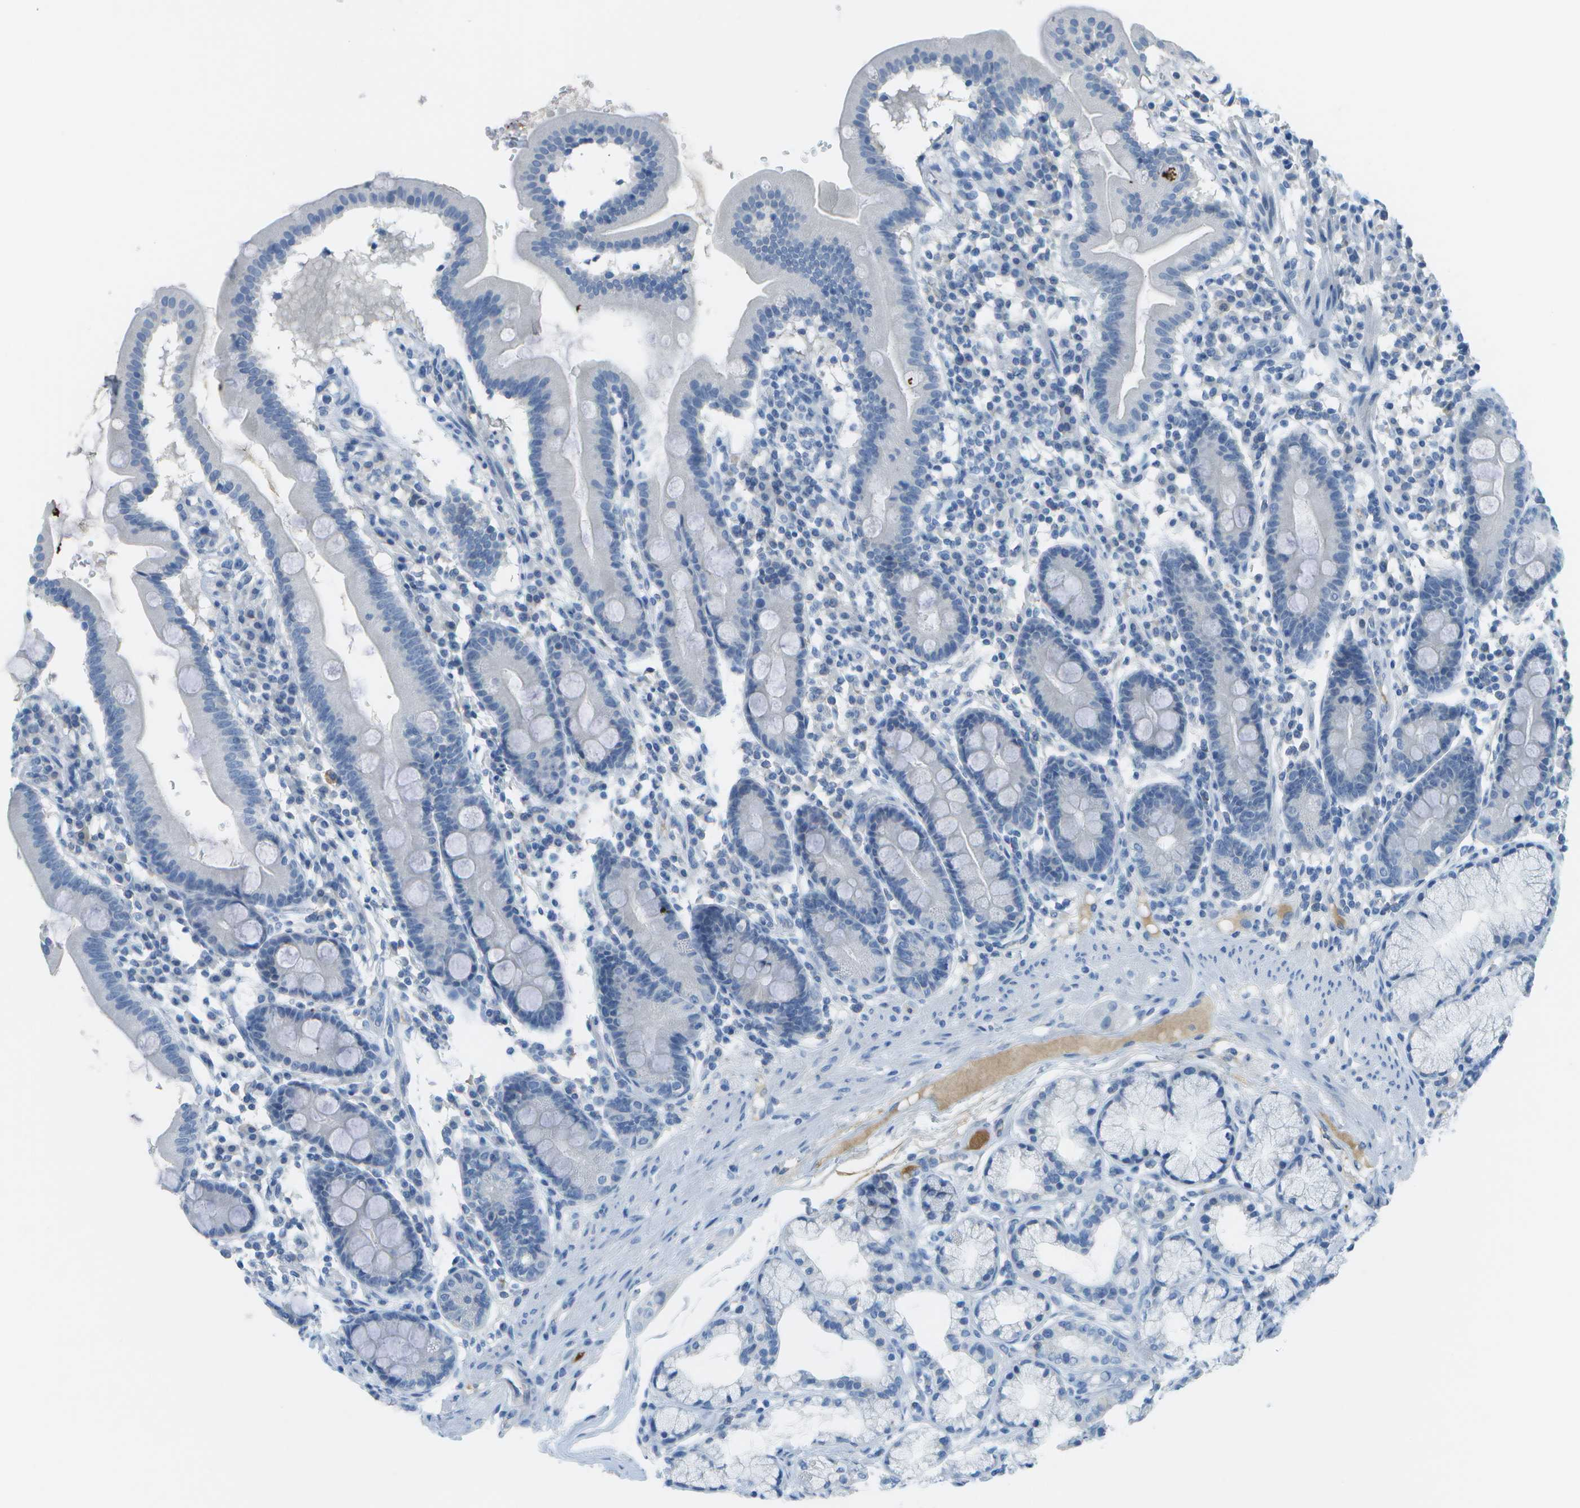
{"staining": {"intensity": "negative", "quantity": "none", "location": "none"}, "tissue": "duodenum", "cell_type": "Glandular cells", "image_type": "normal", "snomed": [{"axis": "morphology", "description": "Normal tissue, NOS"}, {"axis": "topography", "description": "Duodenum"}], "caption": "Duodenum stained for a protein using immunohistochemistry (IHC) displays no positivity glandular cells.", "gene": "C1S", "patient": {"sex": "male", "age": 50}}